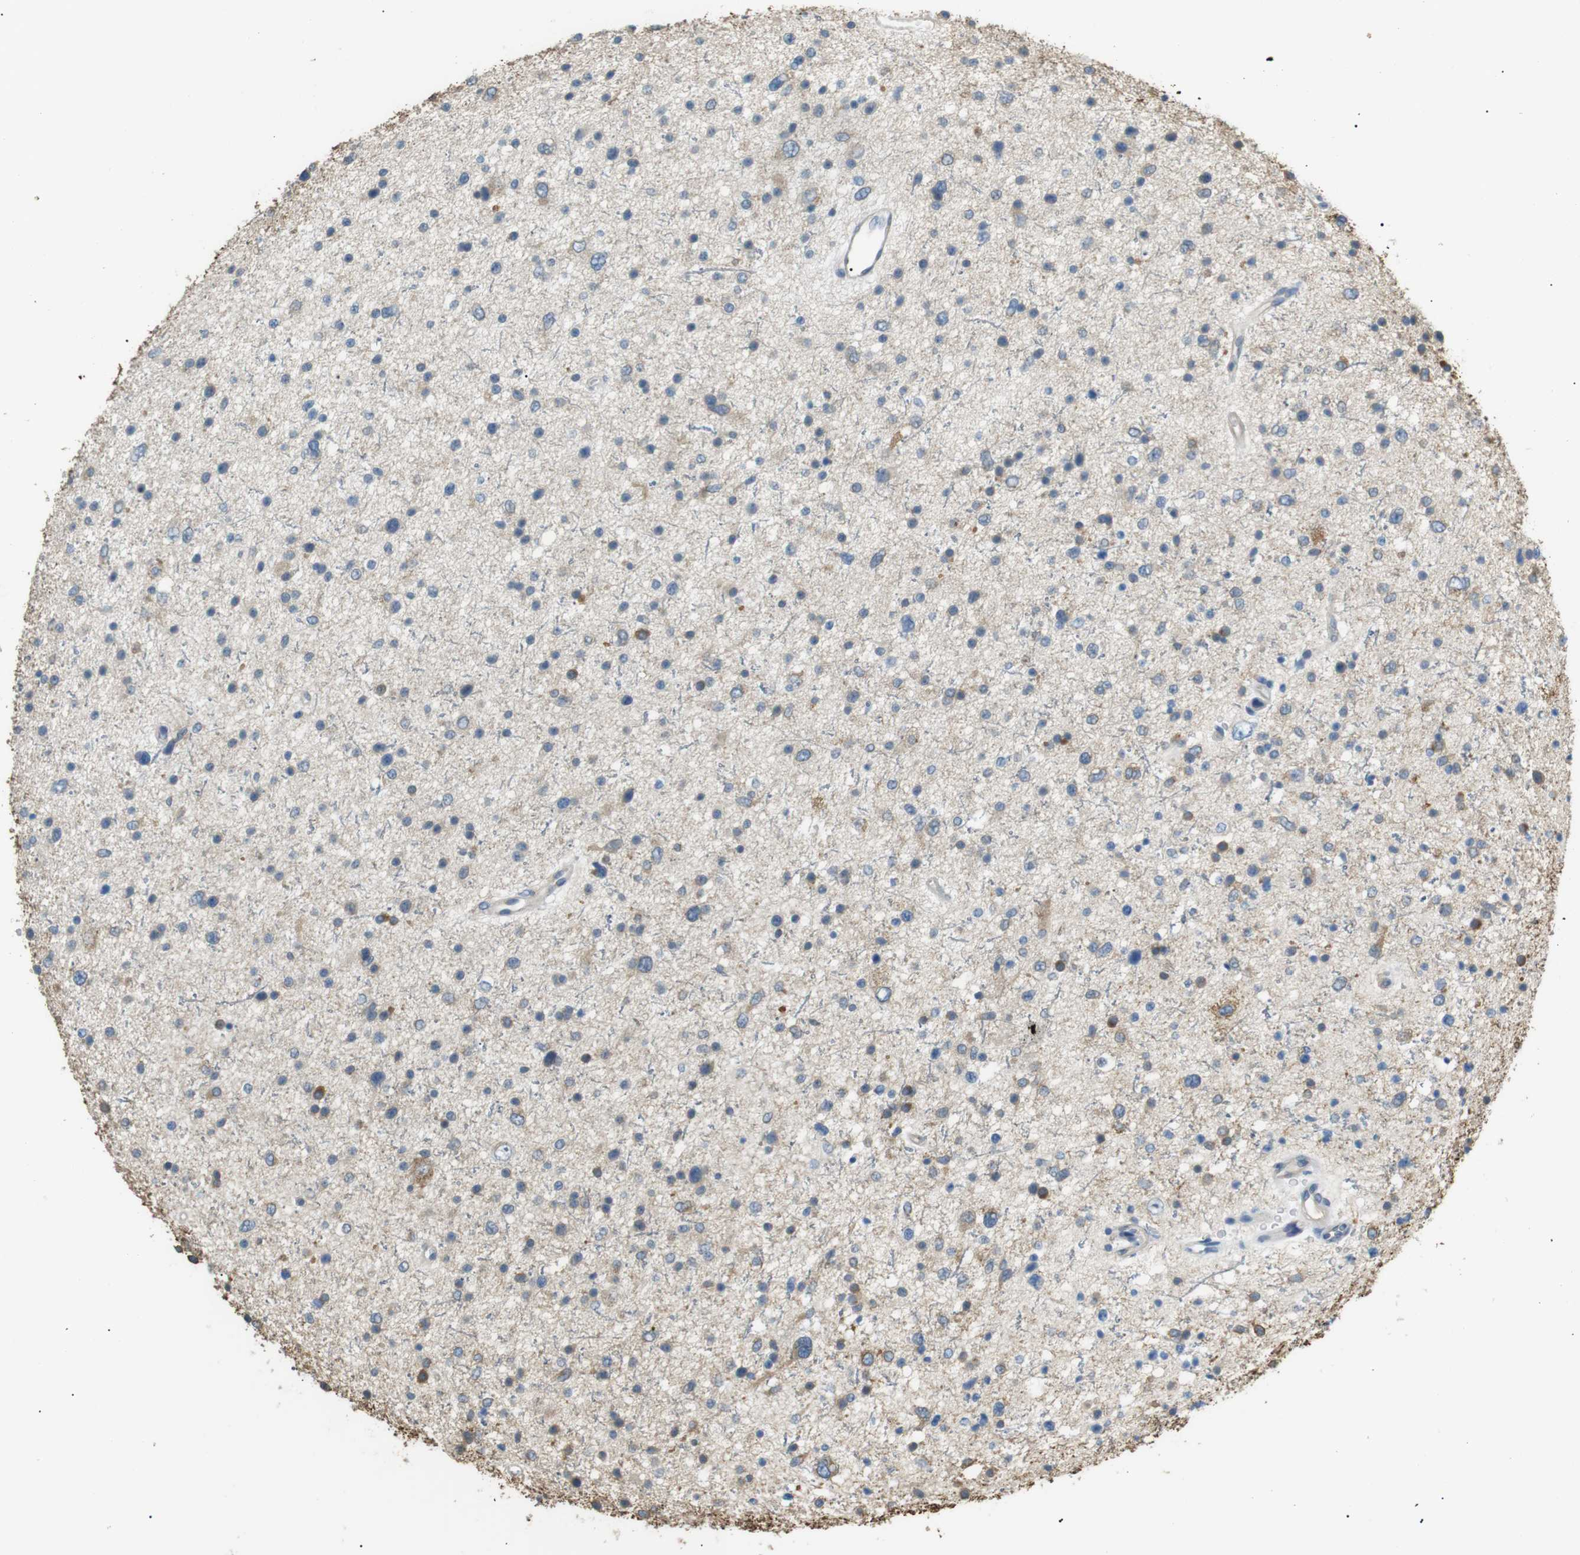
{"staining": {"intensity": "weak", "quantity": "<25%", "location": "cytoplasmic/membranous"}, "tissue": "glioma", "cell_type": "Tumor cells", "image_type": "cancer", "snomed": [{"axis": "morphology", "description": "Glioma, malignant, Low grade"}, {"axis": "topography", "description": "Brain"}], "caption": "High magnification brightfield microscopy of glioma stained with DAB (brown) and counterstained with hematoxylin (blue): tumor cells show no significant staining.", "gene": "CDH26", "patient": {"sex": "female", "age": 37}}